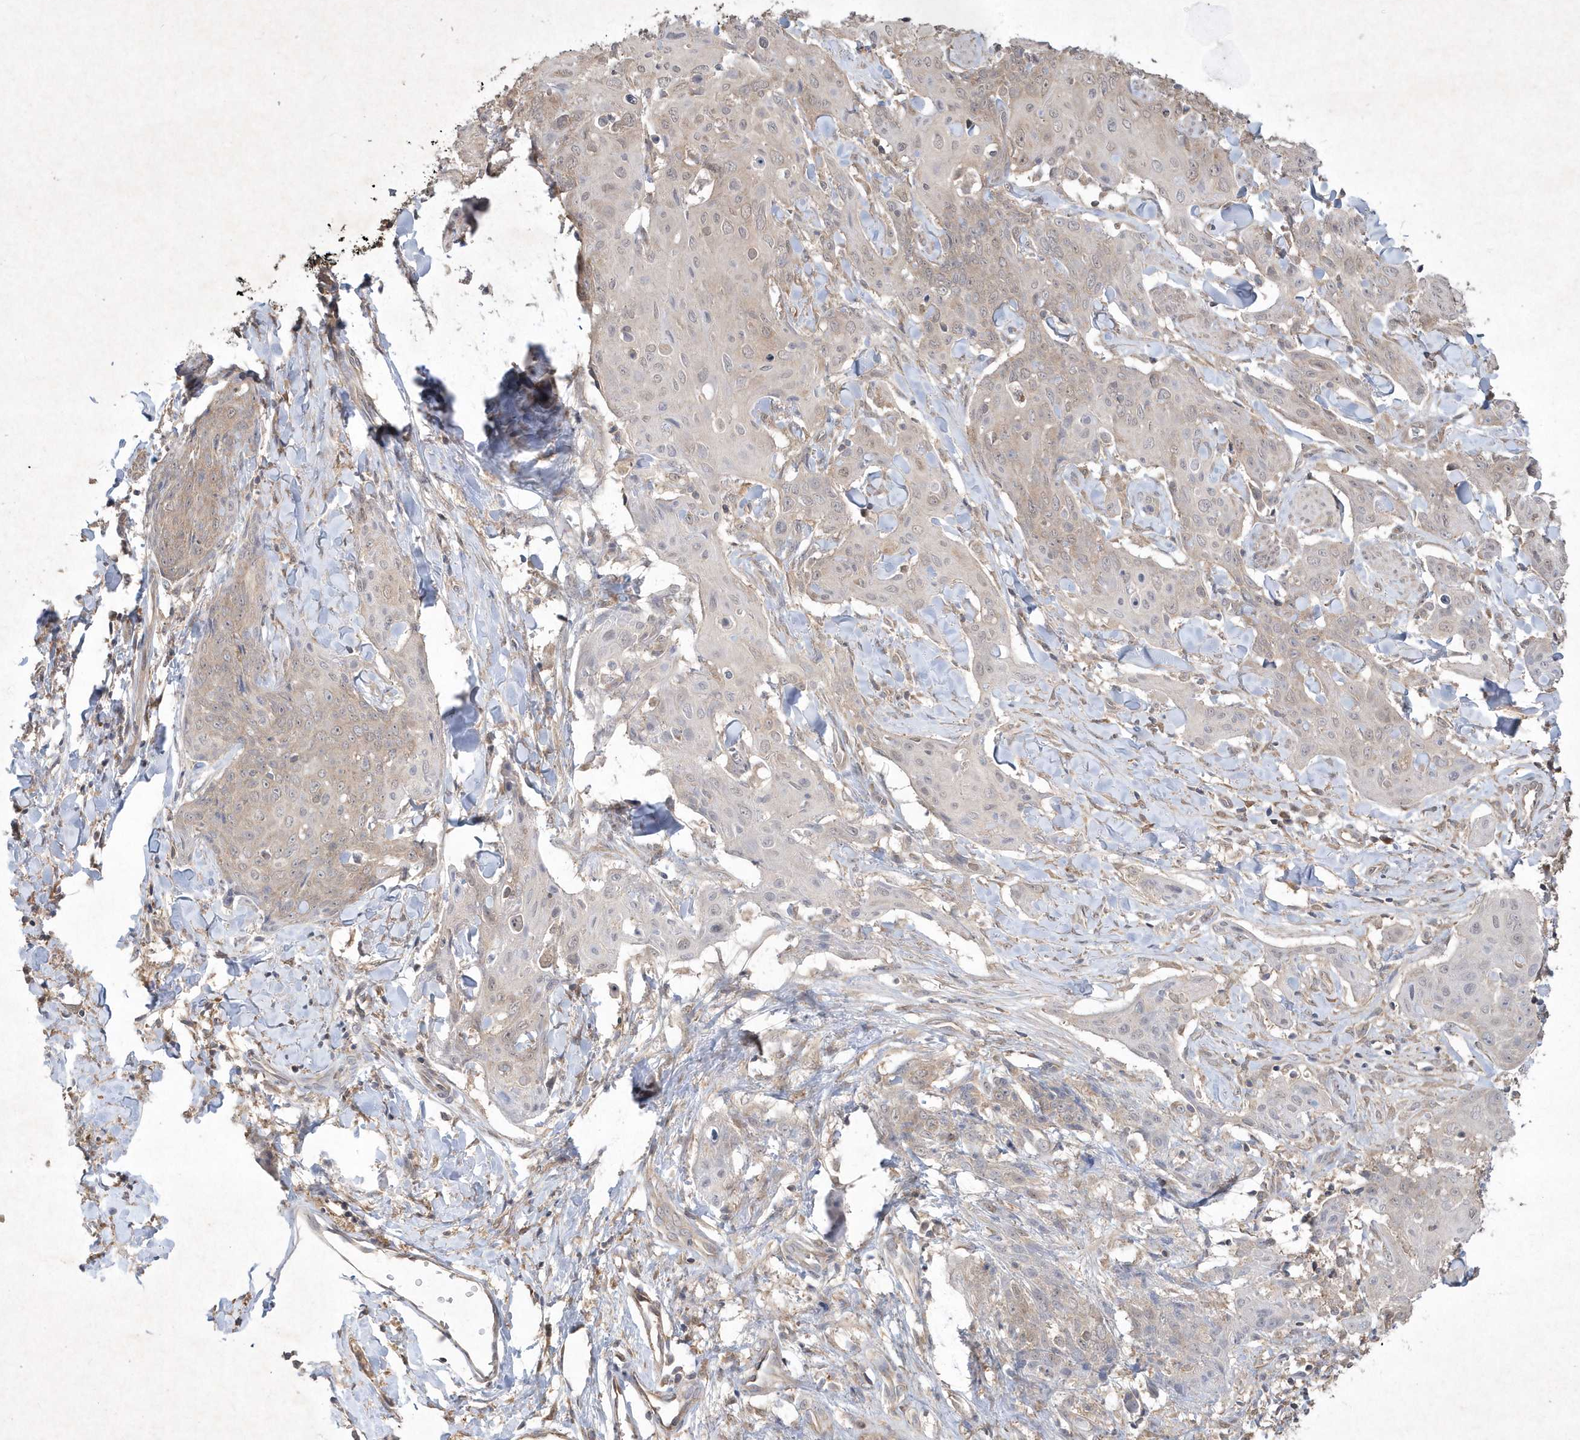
{"staining": {"intensity": "negative", "quantity": "none", "location": "none"}, "tissue": "skin cancer", "cell_type": "Tumor cells", "image_type": "cancer", "snomed": [{"axis": "morphology", "description": "Squamous cell carcinoma, NOS"}, {"axis": "topography", "description": "Skin"}, {"axis": "topography", "description": "Vulva"}], "caption": "Immunohistochemical staining of skin squamous cell carcinoma exhibits no significant staining in tumor cells.", "gene": "AKR7A2", "patient": {"sex": "female", "age": 85}}